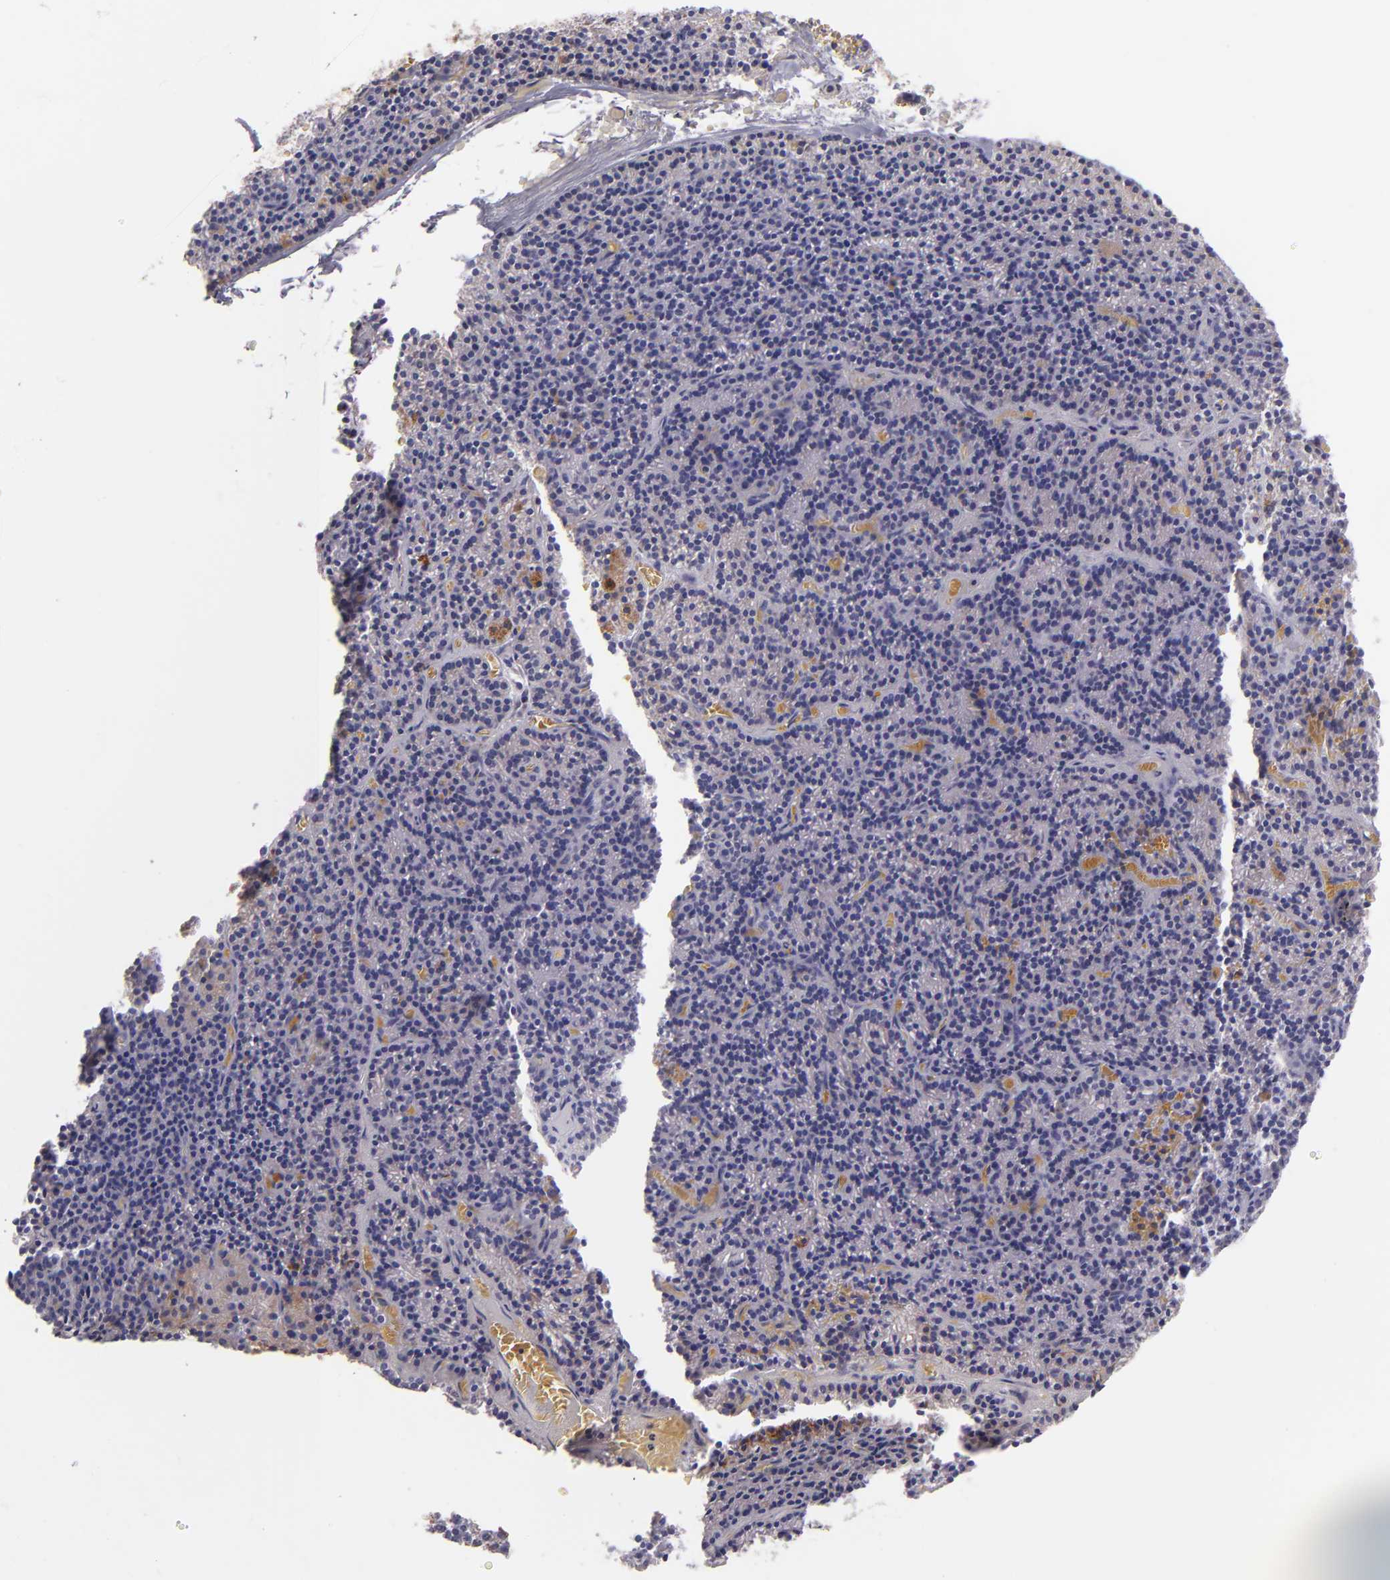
{"staining": {"intensity": "moderate", "quantity": ">75%", "location": "cytoplasmic/membranous"}, "tissue": "parathyroid gland", "cell_type": "Glandular cells", "image_type": "normal", "snomed": [{"axis": "morphology", "description": "Normal tissue, NOS"}, {"axis": "topography", "description": "Parathyroid gland"}], "caption": "Moderate cytoplasmic/membranous protein staining is present in about >75% of glandular cells in parathyroid gland. The staining was performed using DAB (3,3'-diaminobenzidine), with brown indicating positive protein expression. Nuclei are stained blue with hematoxylin.", "gene": "HSPD1", "patient": {"sex": "male", "age": 57}}